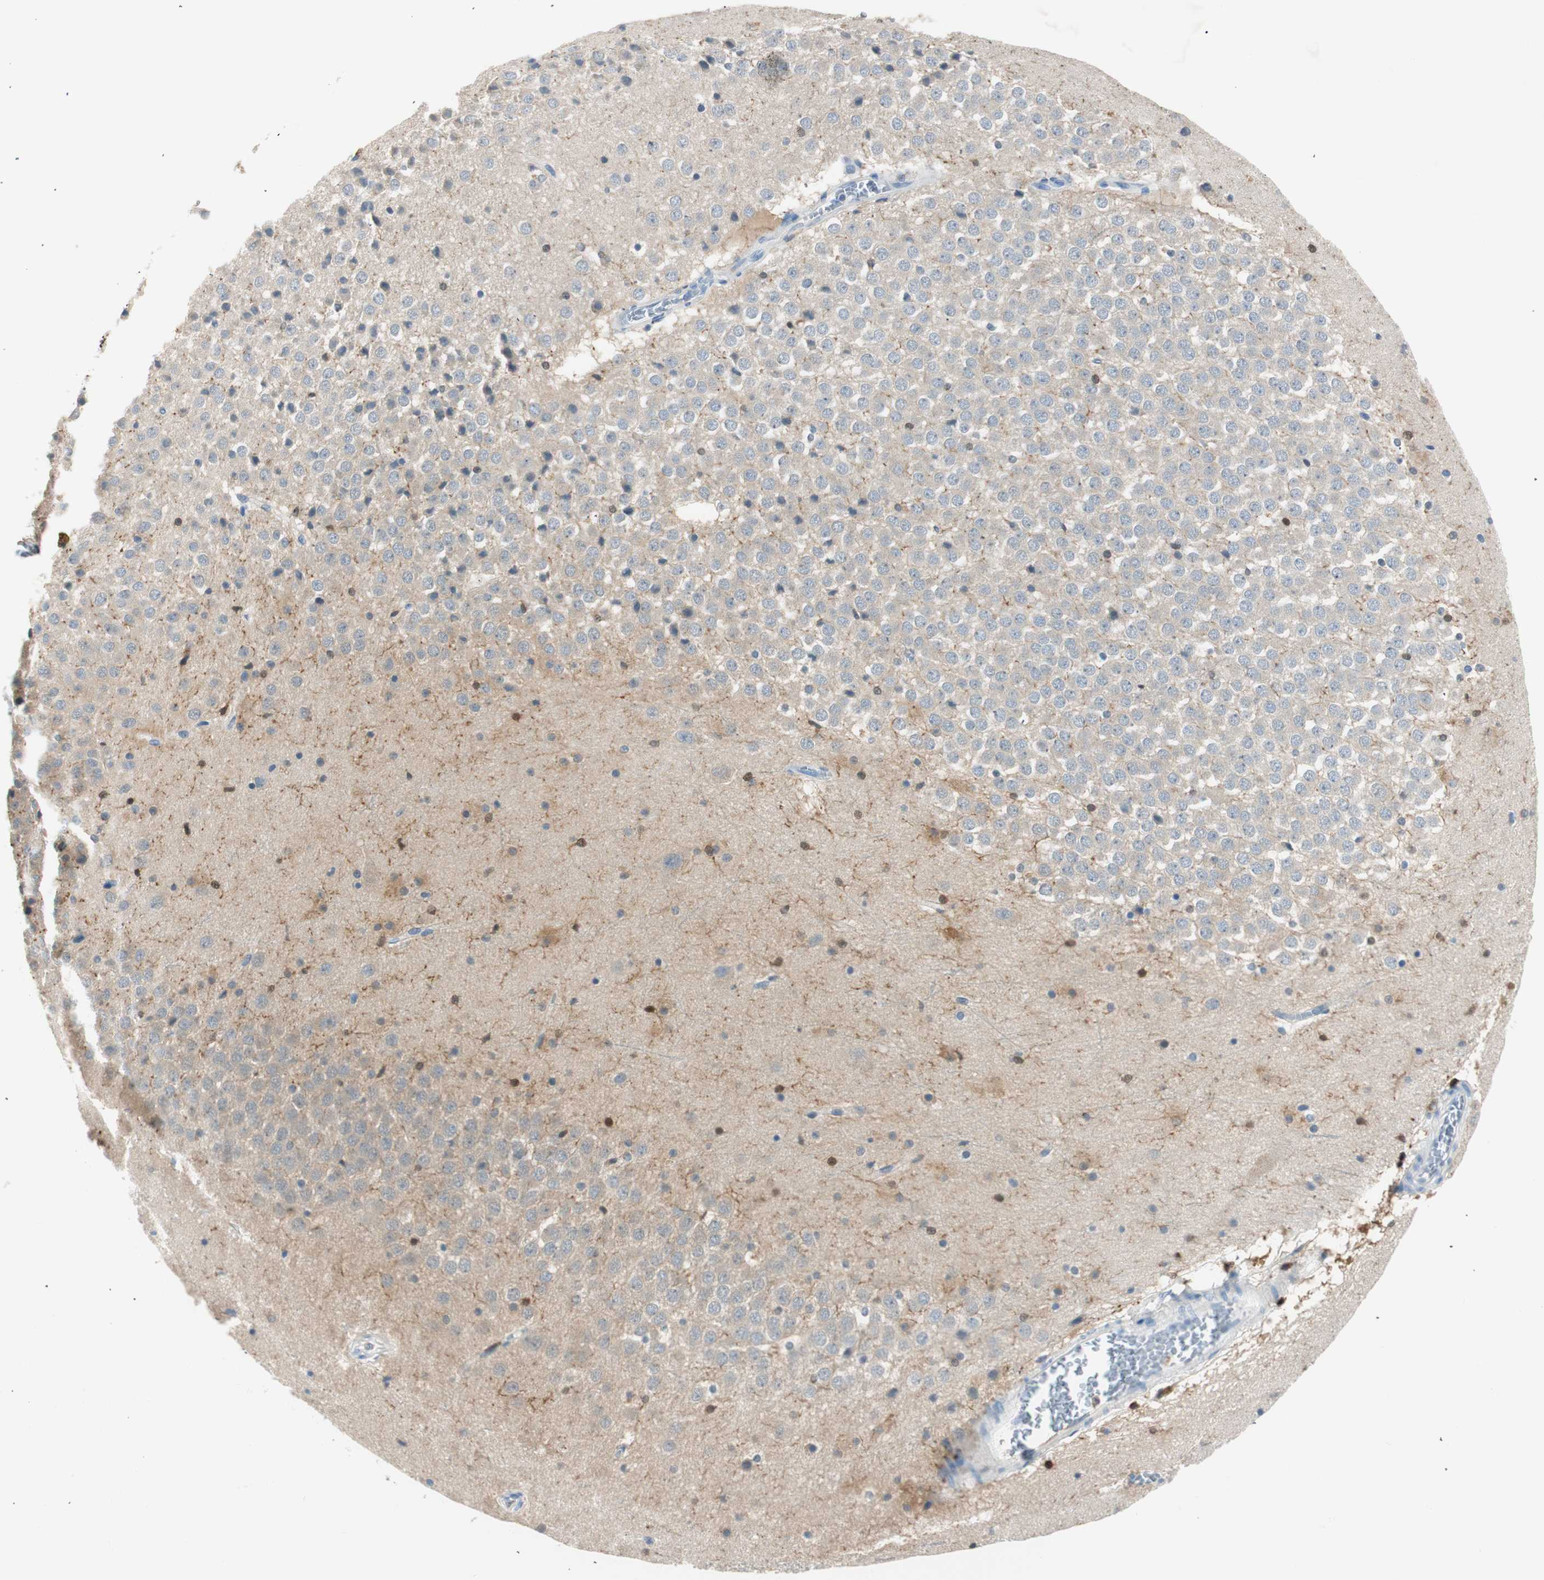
{"staining": {"intensity": "moderate", "quantity": "<25%", "location": "cytoplasmic/membranous,nuclear"}, "tissue": "hippocampus", "cell_type": "Glial cells", "image_type": "normal", "snomed": [{"axis": "morphology", "description": "Normal tissue, NOS"}, {"axis": "topography", "description": "Hippocampus"}], "caption": "Immunohistochemical staining of unremarkable human hippocampus exhibits <25% levels of moderate cytoplasmic/membranous,nuclear protein expression in about <25% of glial cells. The protein of interest is shown in brown color, while the nuclei are stained blue.", "gene": "COTL1", "patient": {"sex": "male", "age": 45}}